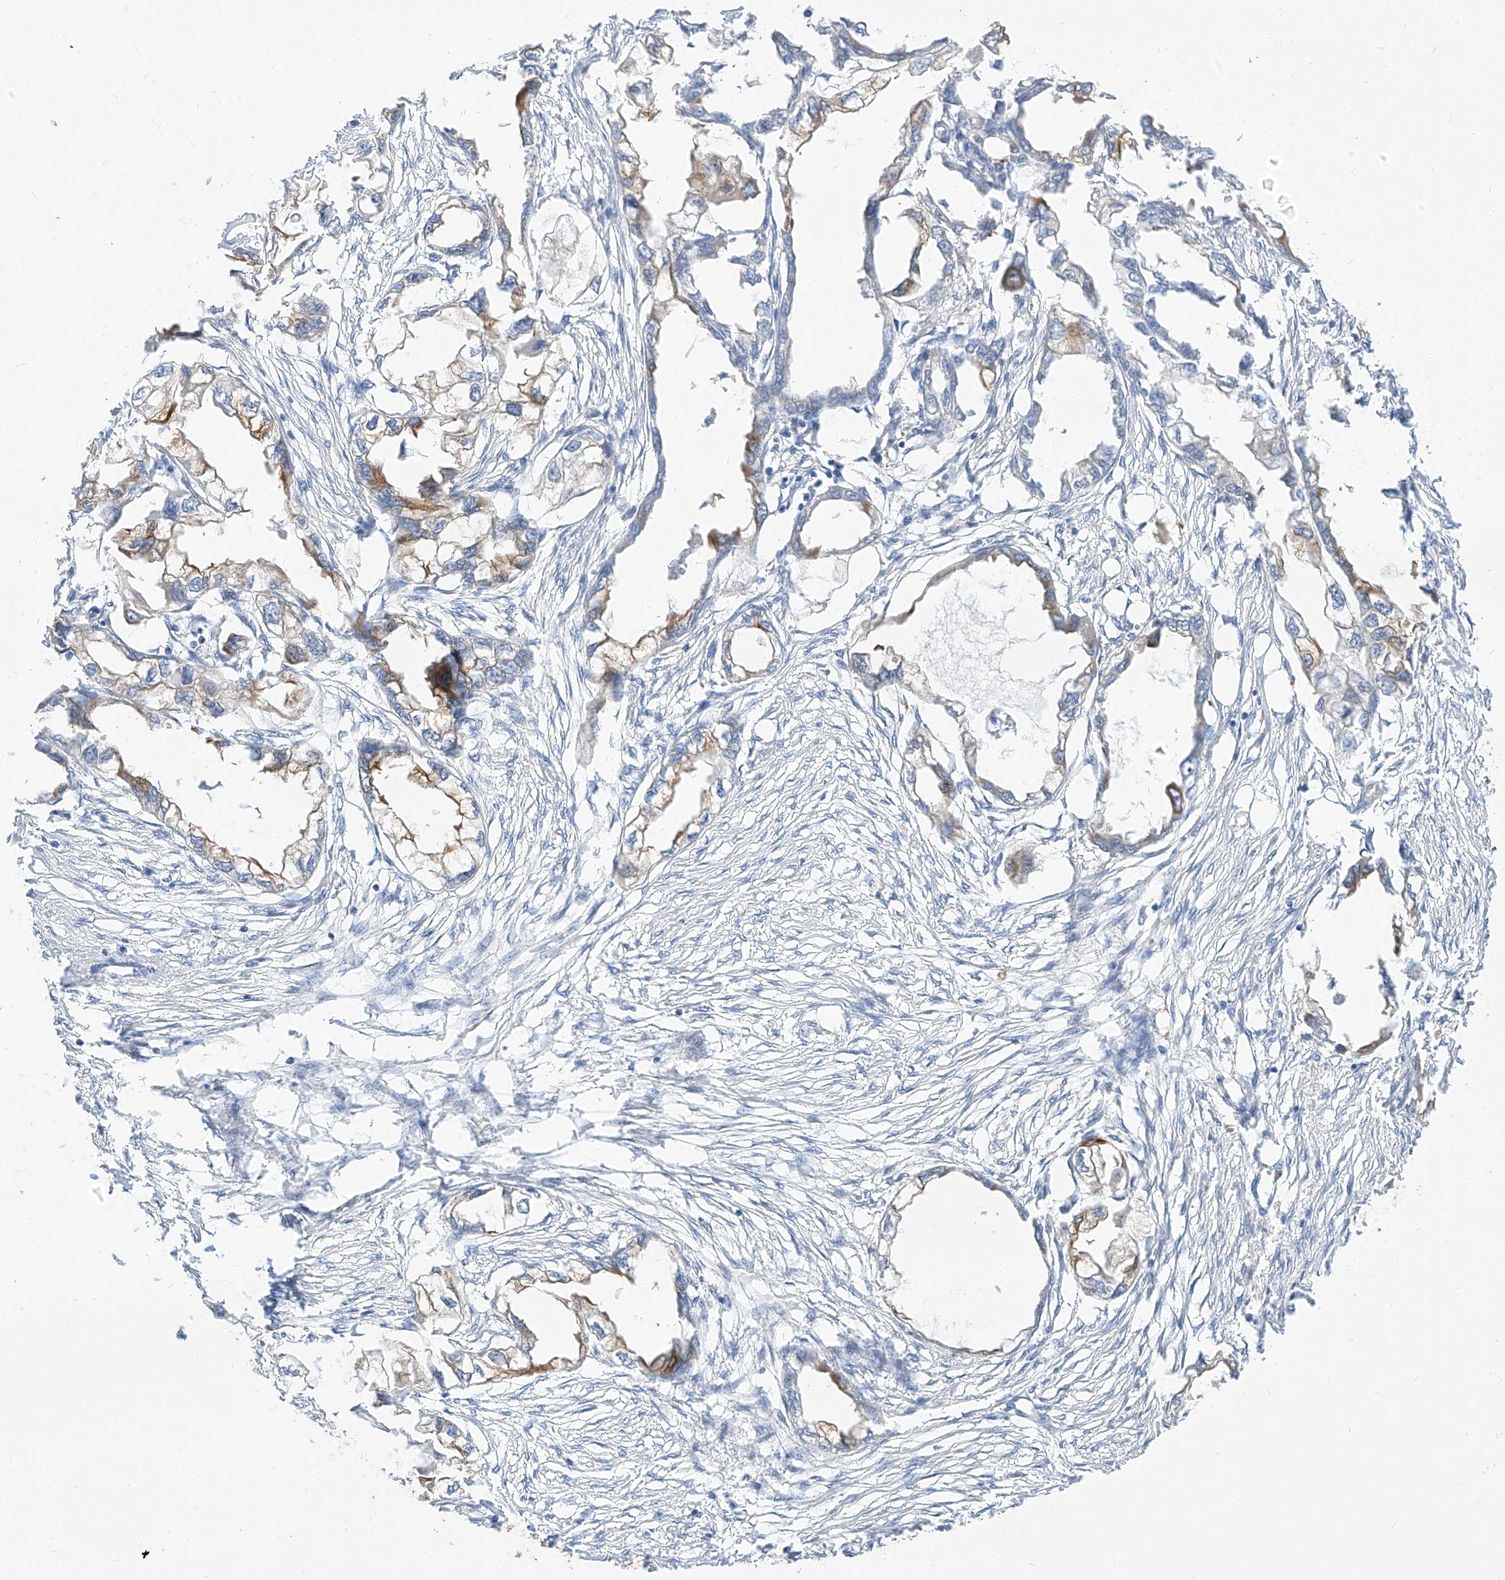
{"staining": {"intensity": "weak", "quantity": "25%-75%", "location": "cytoplasmic/membranous"}, "tissue": "endometrial cancer", "cell_type": "Tumor cells", "image_type": "cancer", "snomed": [{"axis": "morphology", "description": "Adenocarcinoma, NOS"}, {"axis": "morphology", "description": "Adenocarcinoma, metastatic, NOS"}, {"axis": "topography", "description": "Adipose tissue"}, {"axis": "topography", "description": "Endometrium"}], "caption": "DAB (3,3'-diaminobenzidine) immunohistochemical staining of endometrial cancer (adenocarcinoma) exhibits weak cytoplasmic/membranous protein expression in about 25%-75% of tumor cells.", "gene": "MAP7", "patient": {"sex": "female", "age": 67}}